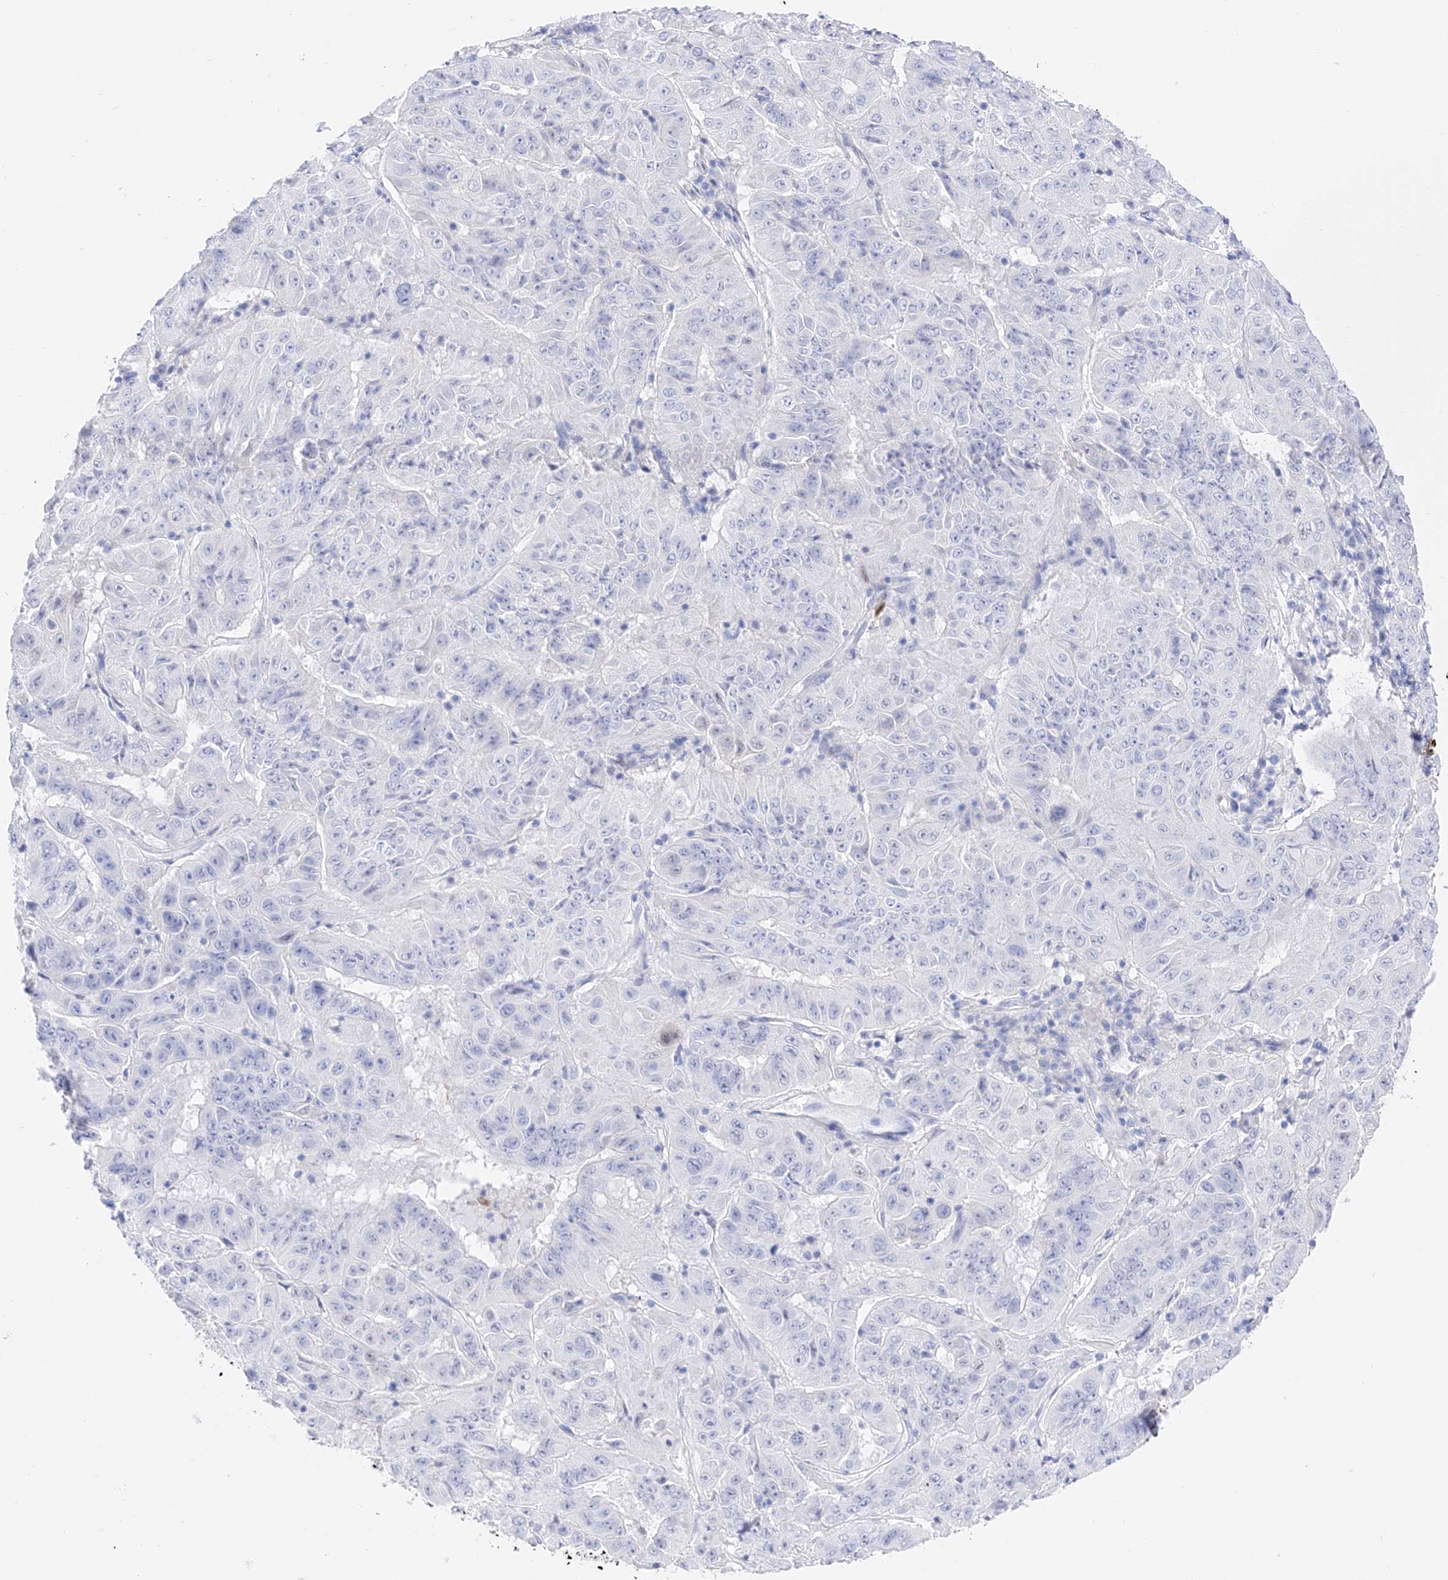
{"staining": {"intensity": "negative", "quantity": "none", "location": "none"}, "tissue": "pancreatic cancer", "cell_type": "Tumor cells", "image_type": "cancer", "snomed": [{"axis": "morphology", "description": "Adenocarcinoma, NOS"}, {"axis": "topography", "description": "Pancreas"}], "caption": "Tumor cells are negative for protein expression in human adenocarcinoma (pancreatic).", "gene": "TRPC7", "patient": {"sex": "male", "age": 63}}